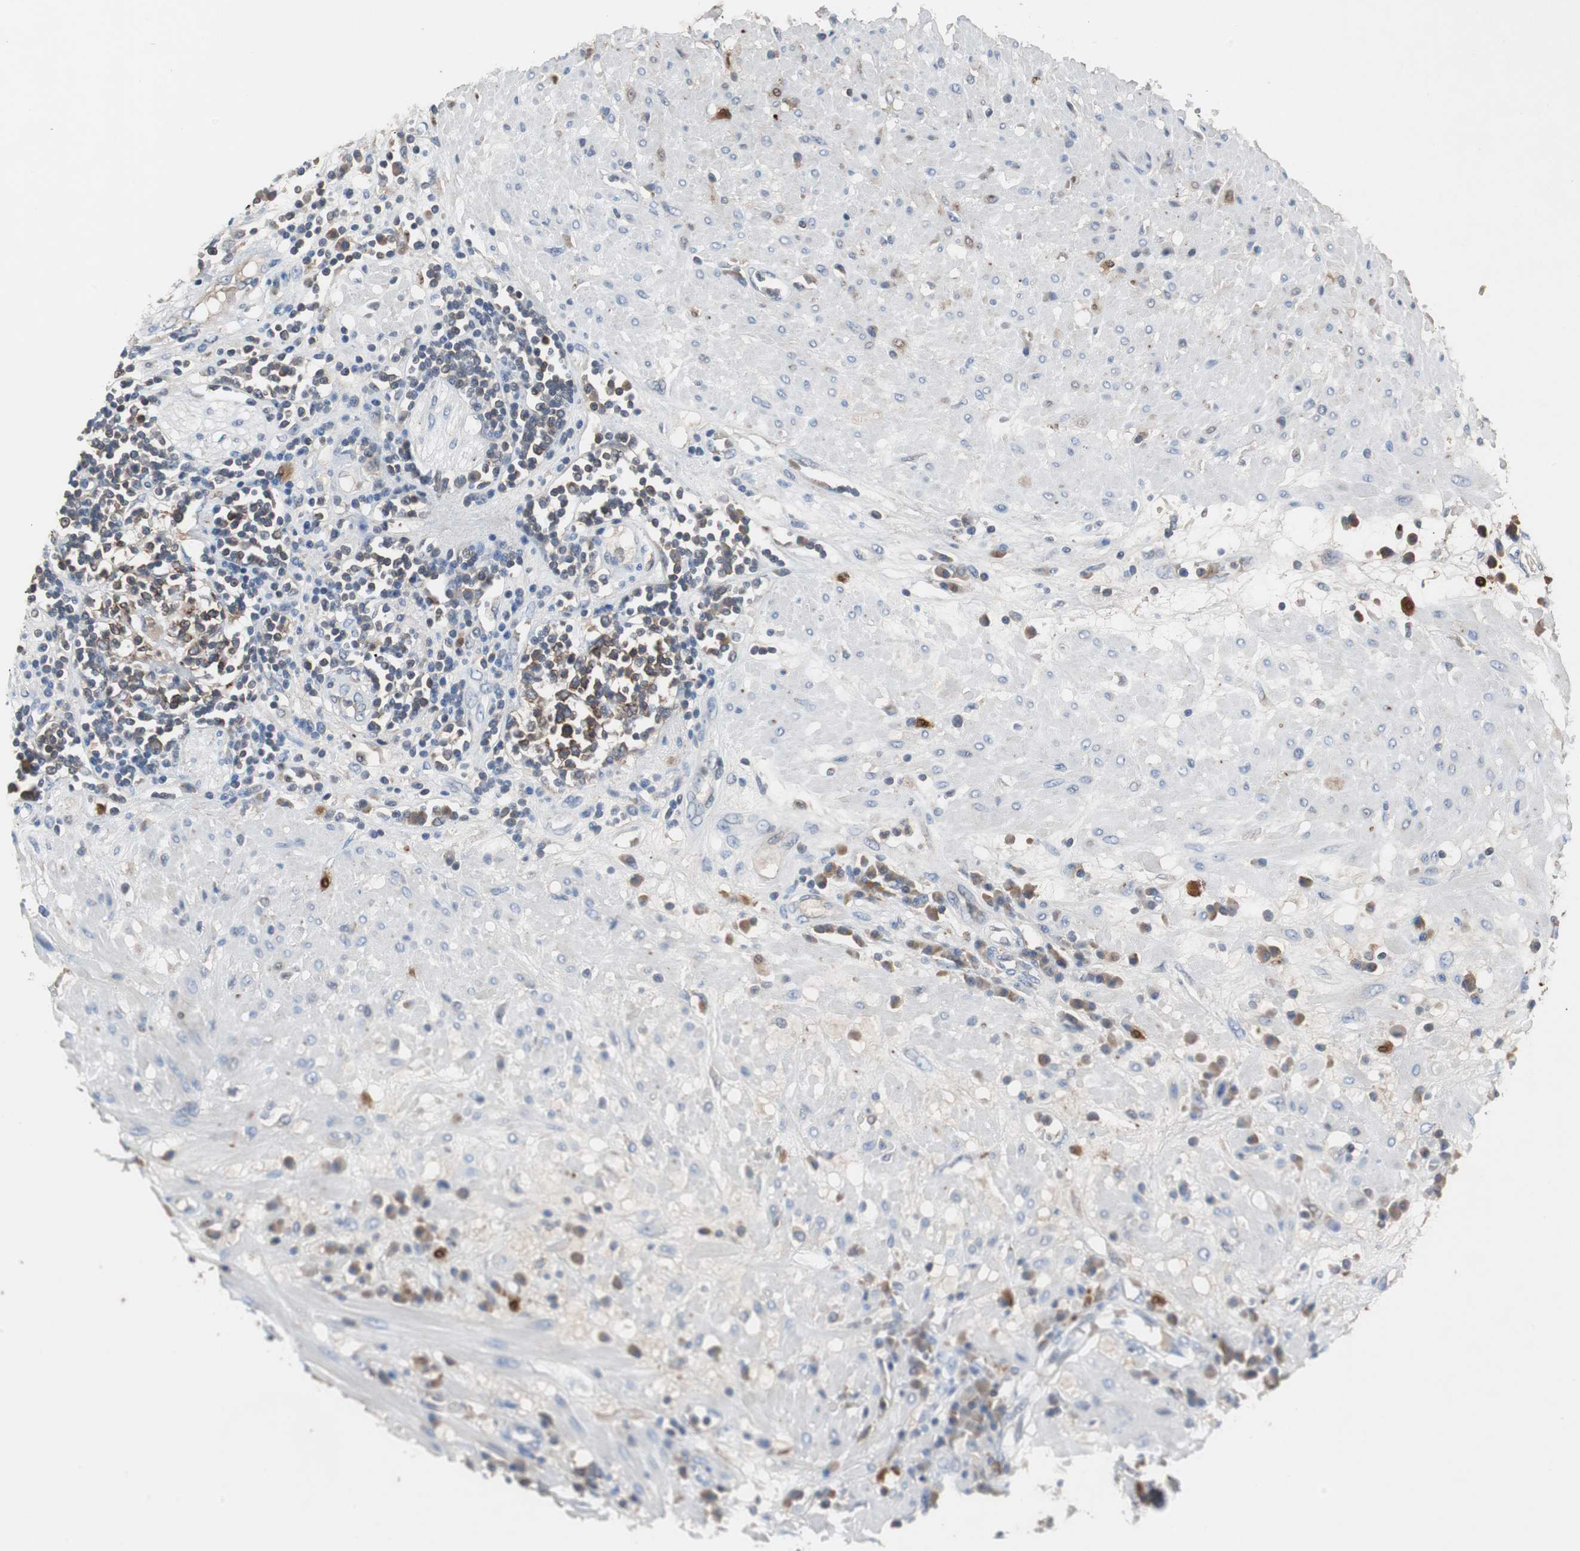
{"staining": {"intensity": "weak", "quantity": "<25%", "location": "cytoplasmic/membranous"}, "tissue": "seminal vesicle", "cell_type": "Glandular cells", "image_type": "normal", "snomed": [{"axis": "morphology", "description": "Normal tissue, NOS"}, {"axis": "topography", "description": "Seminal veicle"}], "caption": "Immunohistochemistry of benign human seminal vesicle shows no expression in glandular cells.", "gene": "CALB2", "patient": {"sex": "male", "age": 61}}